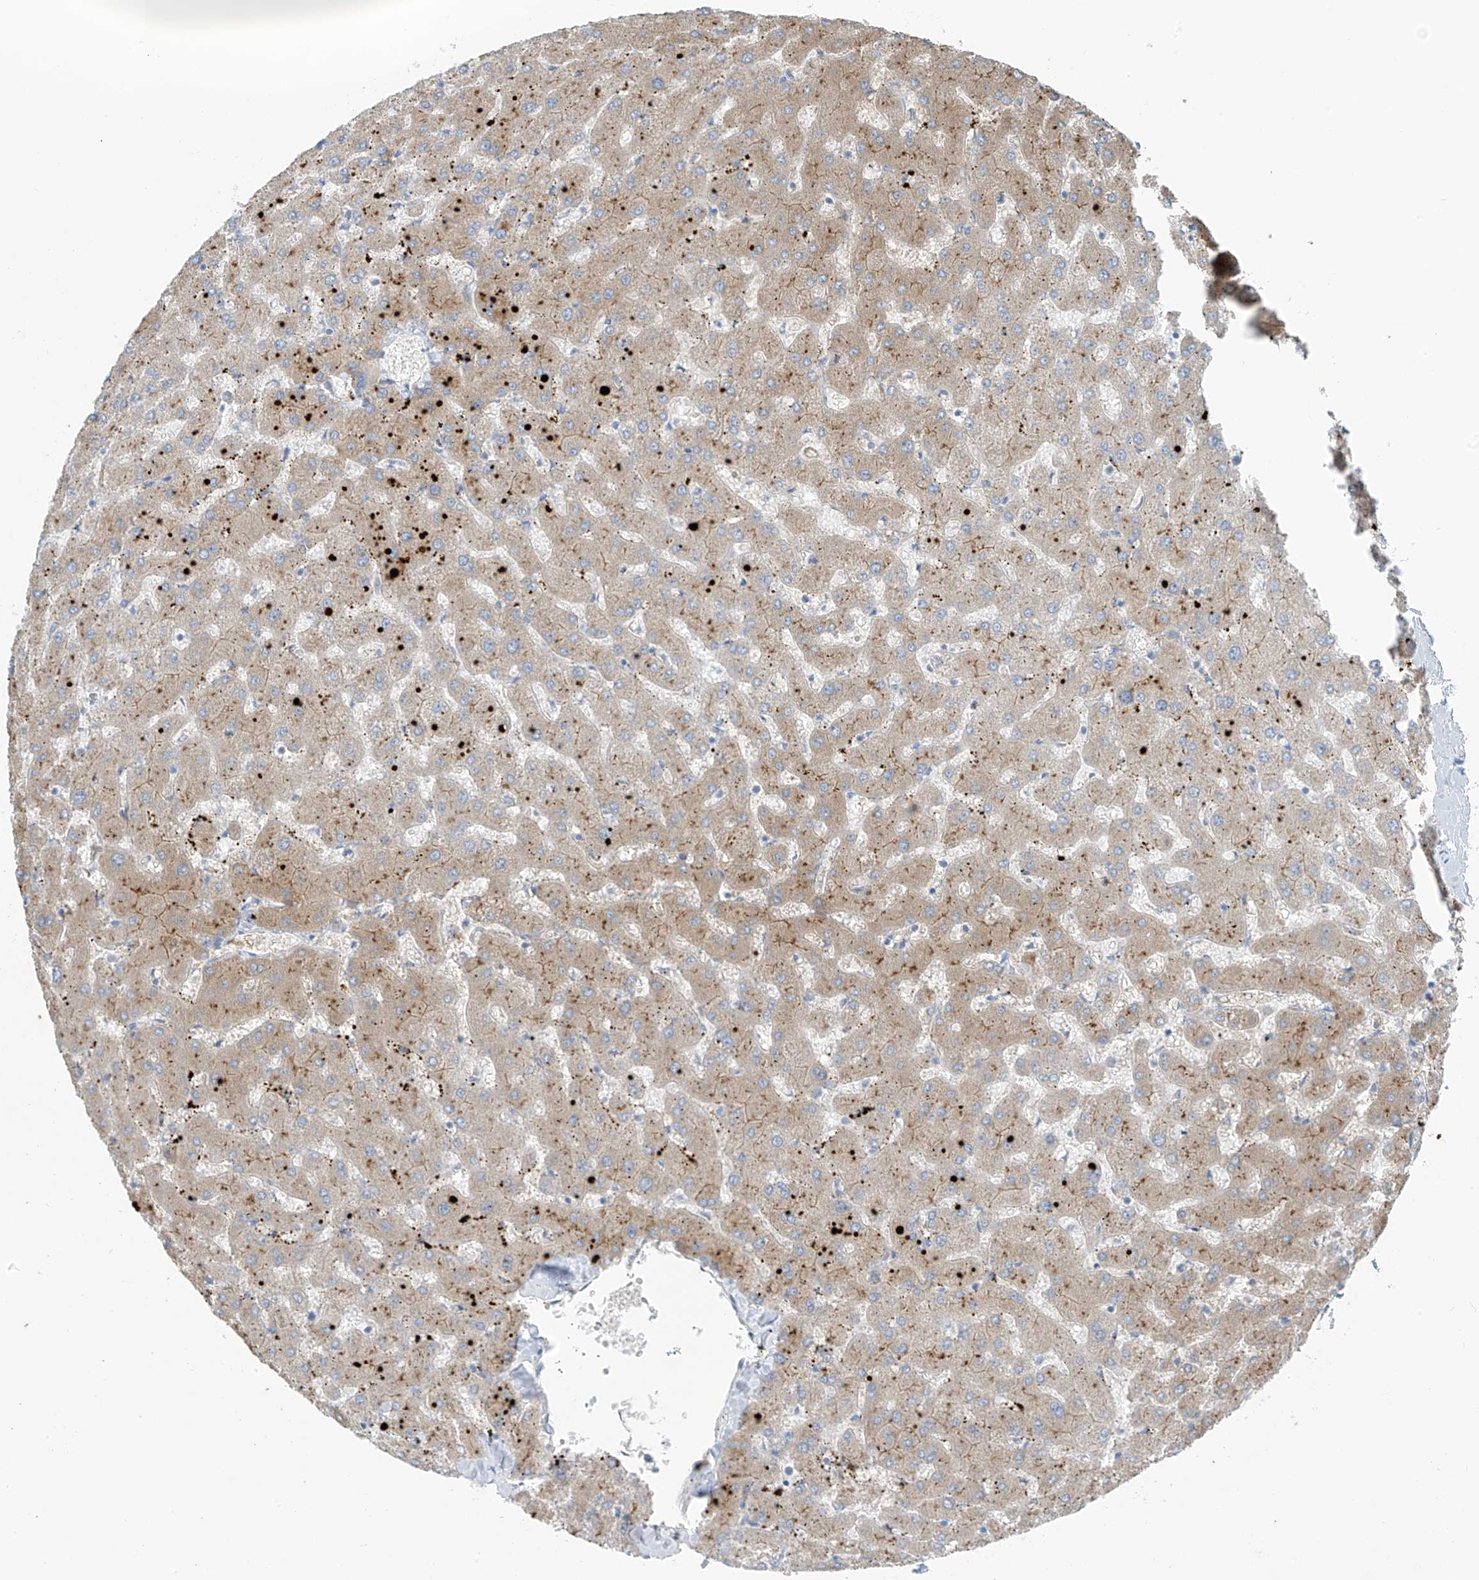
{"staining": {"intensity": "negative", "quantity": "none", "location": "none"}, "tissue": "liver", "cell_type": "Cholangiocytes", "image_type": "normal", "snomed": [{"axis": "morphology", "description": "Normal tissue, NOS"}, {"axis": "topography", "description": "Liver"}], "caption": "Immunohistochemical staining of unremarkable liver exhibits no significant staining in cholangiocytes.", "gene": "ZNF793", "patient": {"sex": "female", "age": 63}}